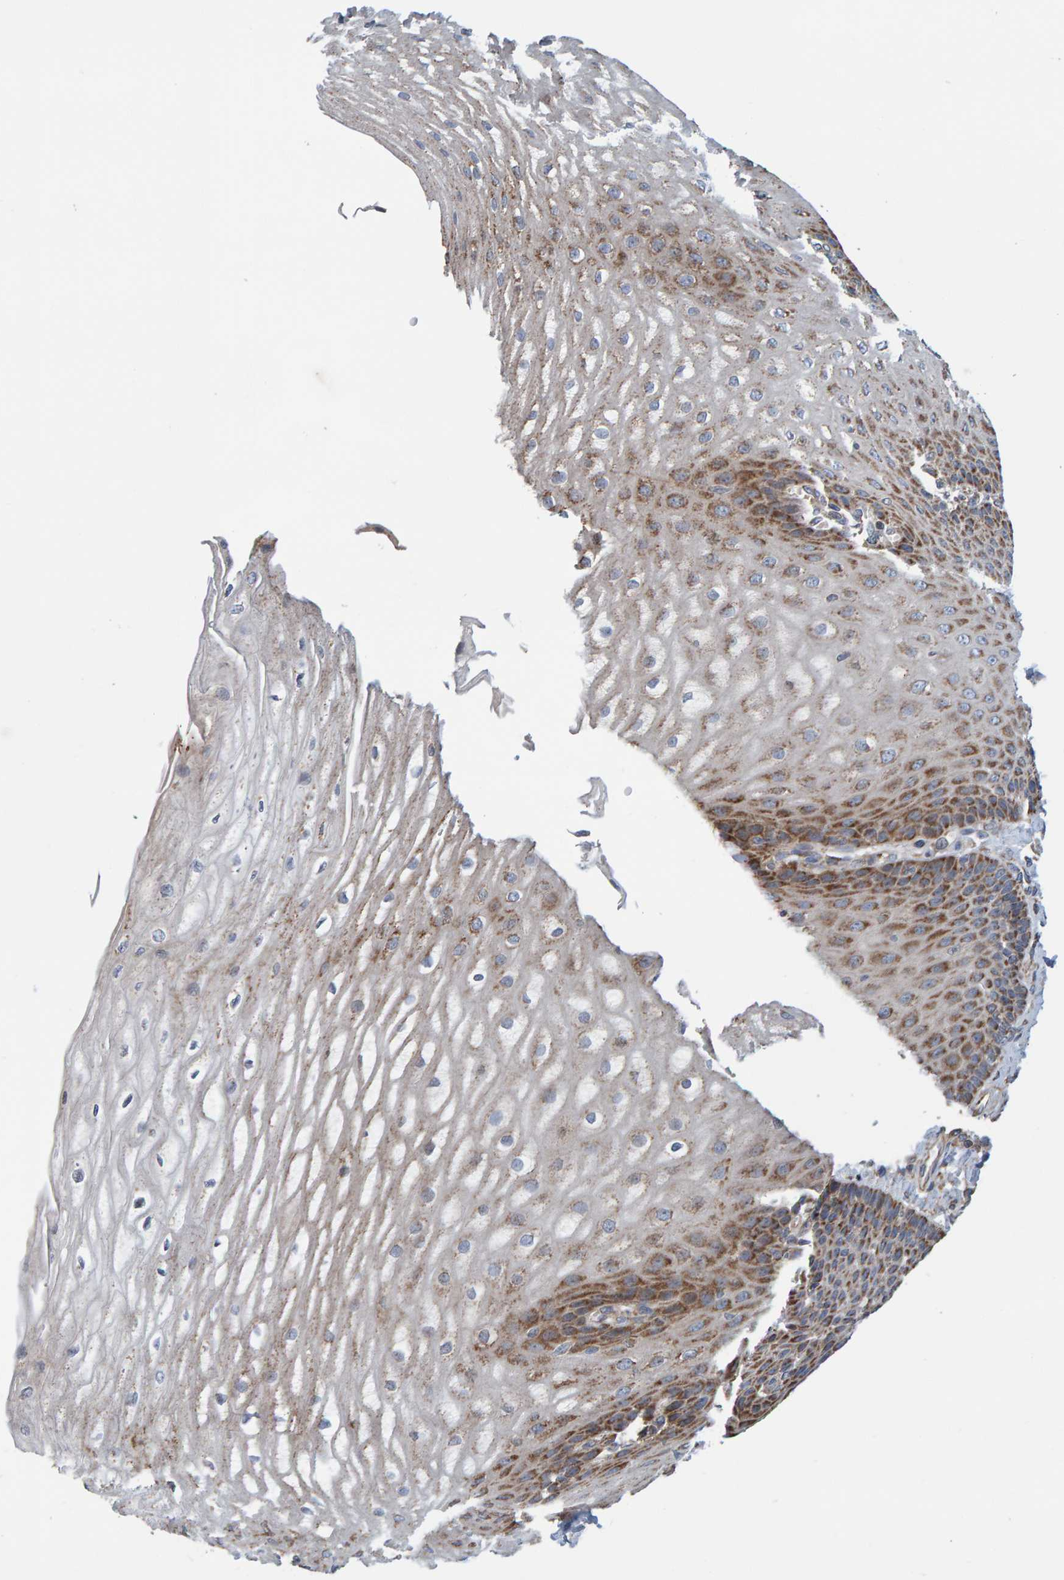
{"staining": {"intensity": "strong", "quantity": ">75%", "location": "cytoplasmic/membranous"}, "tissue": "esophagus", "cell_type": "Squamous epithelial cells", "image_type": "normal", "snomed": [{"axis": "morphology", "description": "Normal tissue, NOS"}, {"axis": "topography", "description": "Esophagus"}], "caption": "The histopathology image displays immunohistochemical staining of benign esophagus. There is strong cytoplasmic/membranous staining is present in about >75% of squamous epithelial cells. (DAB IHC with brightfield microscopy, high magnification).", "gene": "MRPL45", "patient": {"sex": "male", "age": 54}}